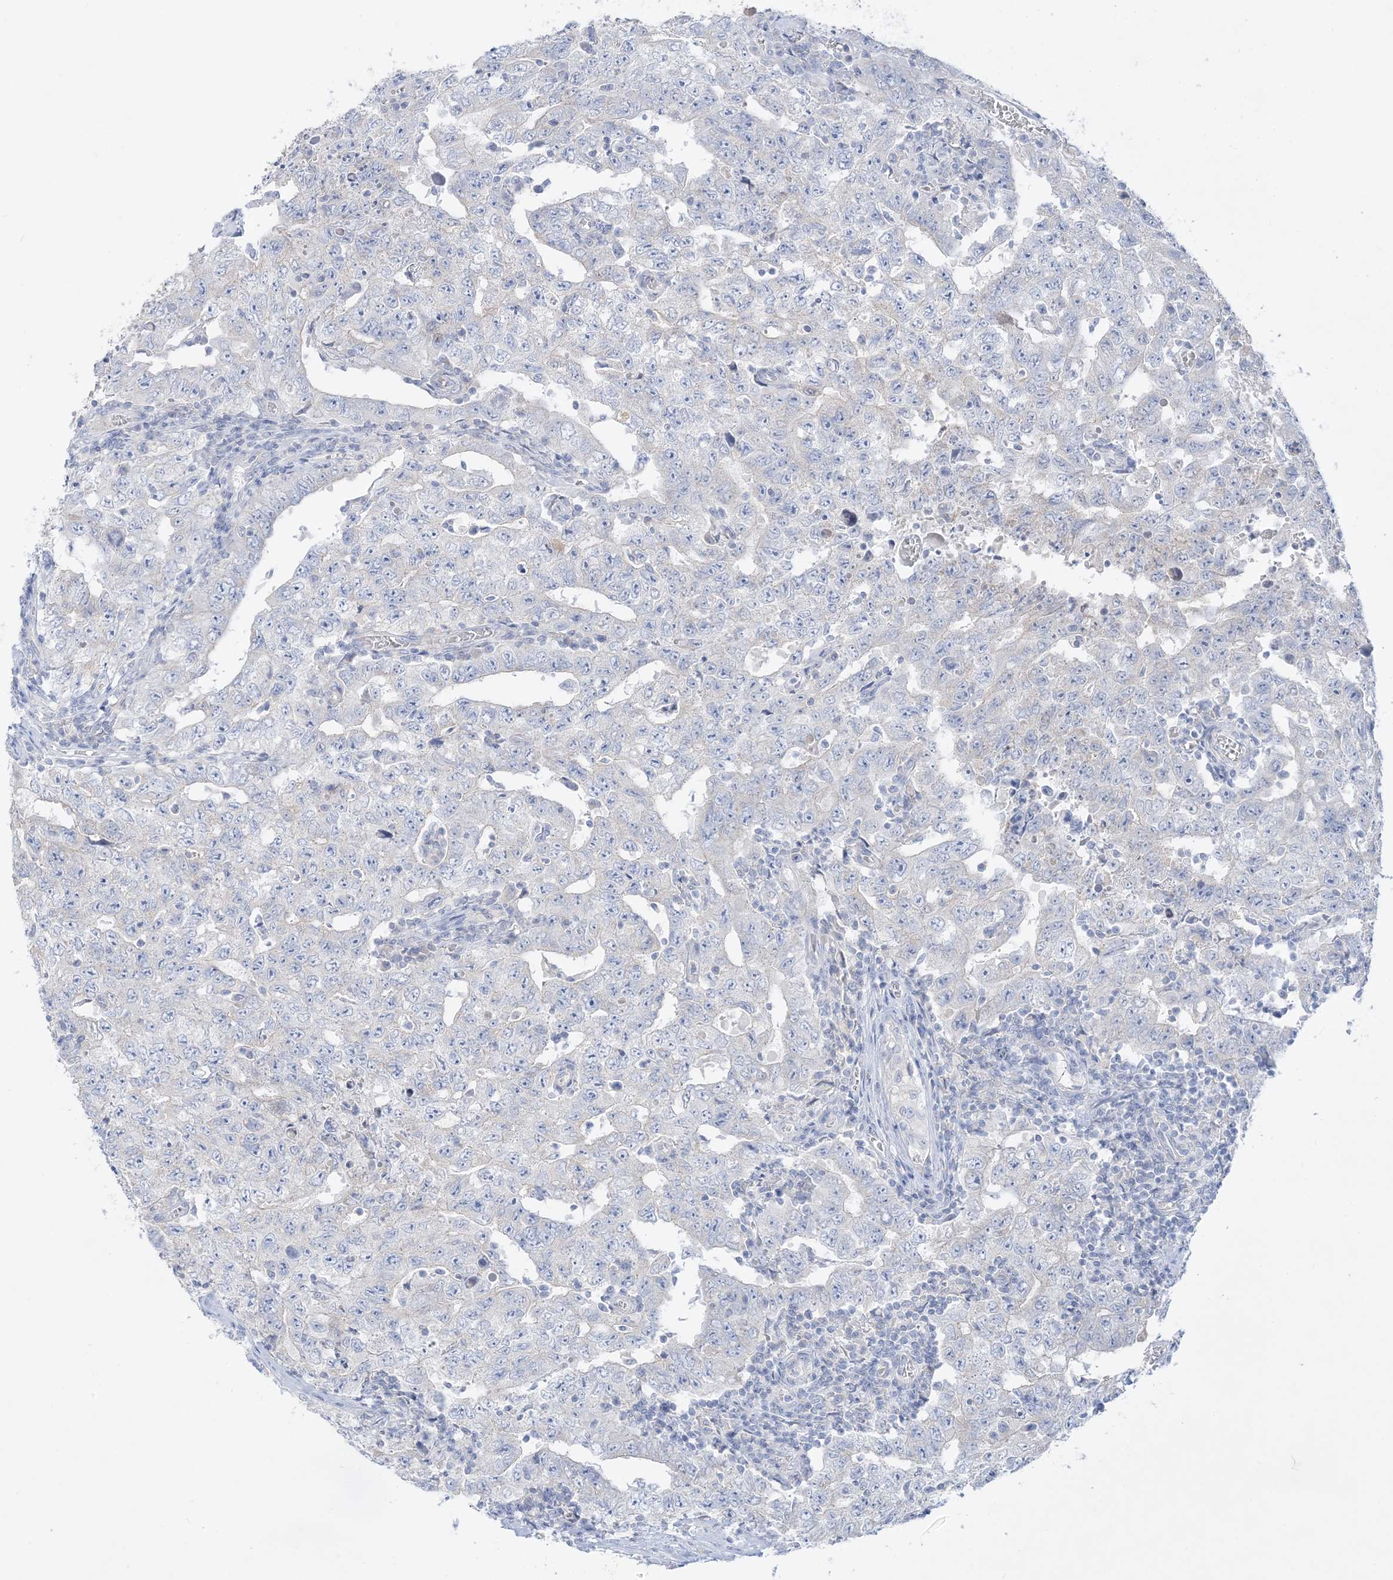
{"staining": {"intensity": "negative", "quantity": "none", "location": "none"}, "tissue": "testis cancer", "cell_type": "Tumor cells", "image_type": "cancer", "snomed": [{"axis": "morphology", "description": "Carcinoma, Embryonal, NOS"}, {"axis": "topography", "description": "Testis"}], "caption": "Immunohistochemistry (IHC) of human testis cancer (embryonal carcinoma) displays no staining in tumor cells.", "gene": "FAM184A", "patient": {"sex": "male", "age": 26}}